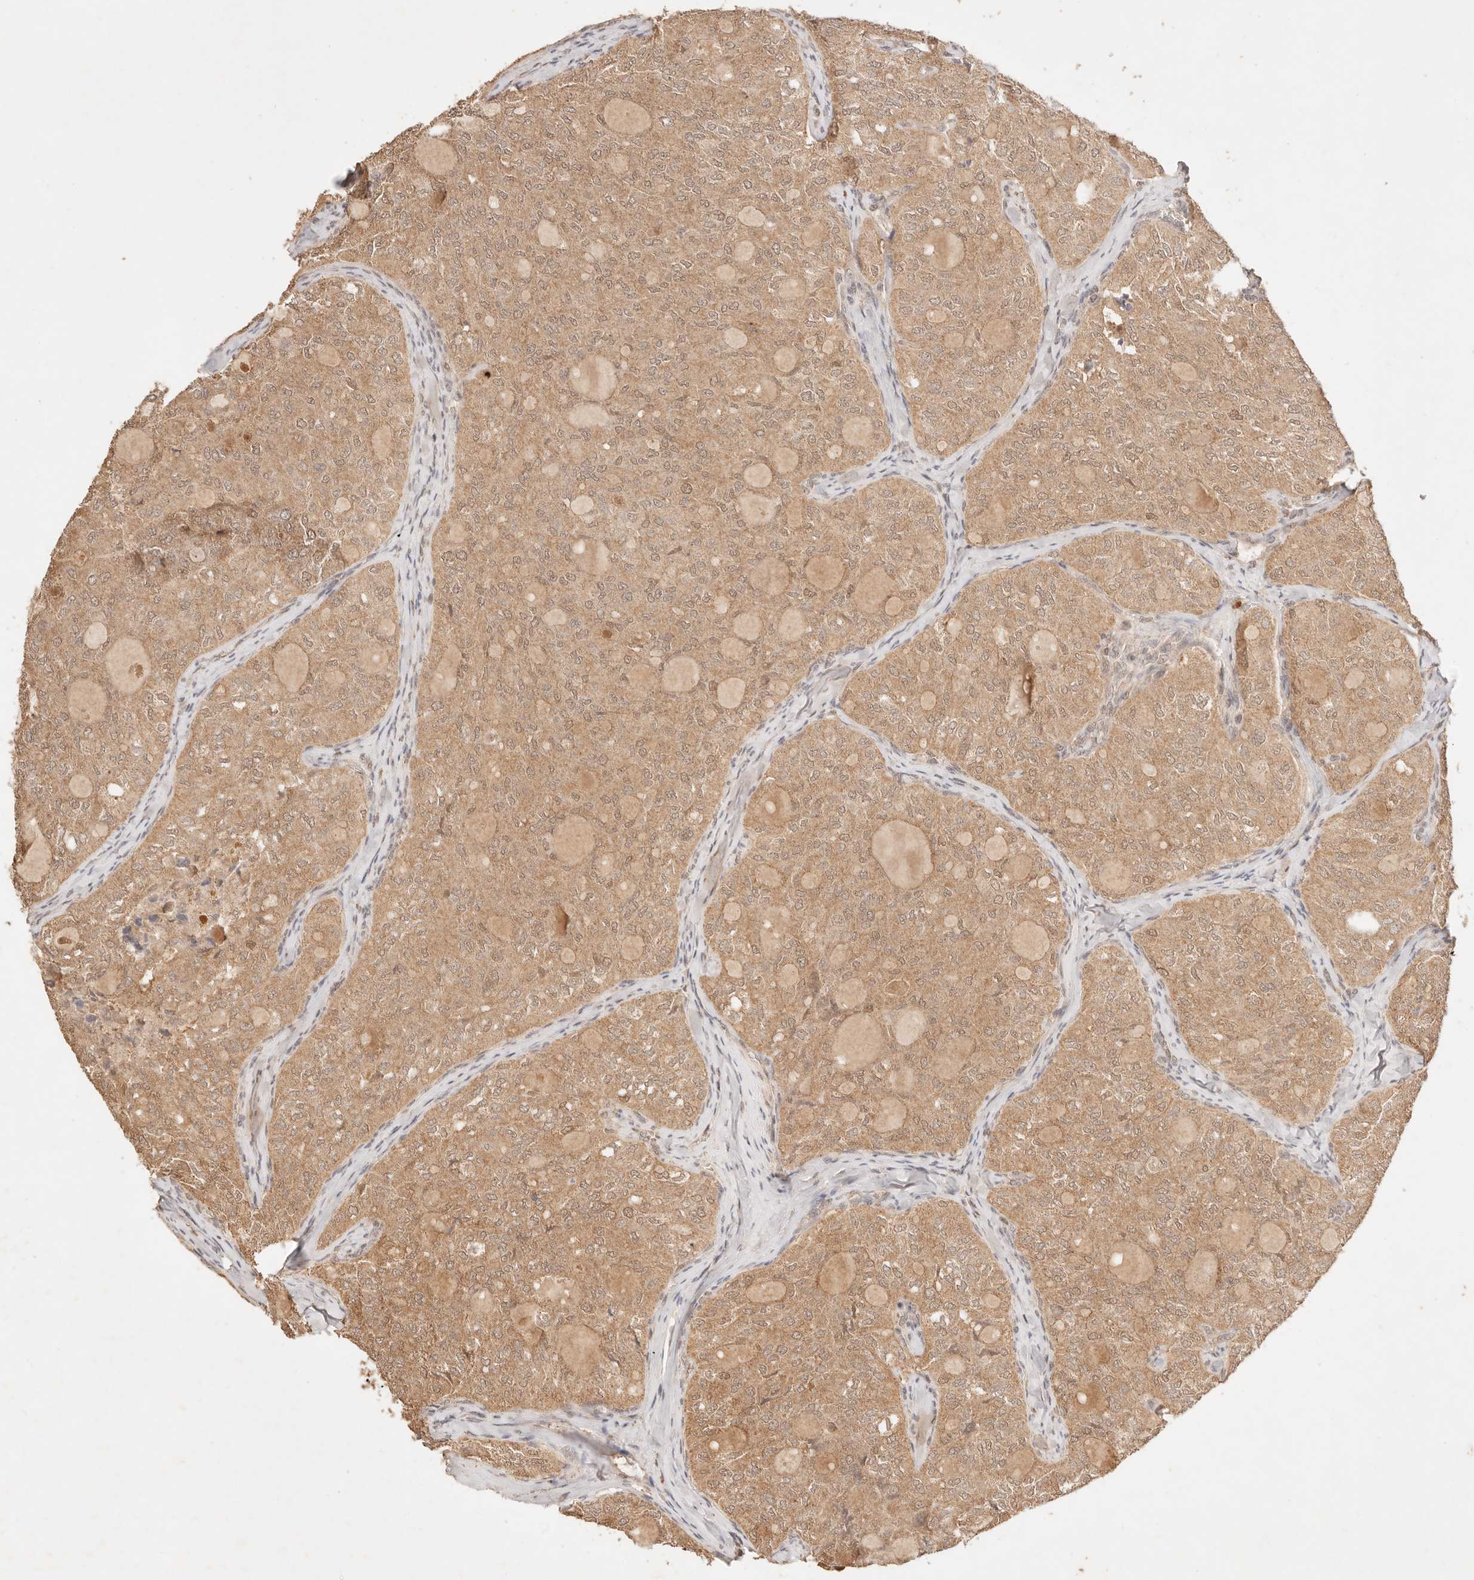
{"staining": {"intensity": "moderate", "quantity": ">75%", "location": "cytoplasmic/membranous,nuclear"}, "tissue": "thyroid cancer", "cell_type": "Tumor cells", "image_type": "cancer", "snomed": [{"axis": "morphology", "description": "Follicular adenoma carcinoma, NOS"}, {"axis": "topography", "description": "Thyroid gland"}], "caption": "This histopathology image displays thyroid follicular adenoma carcinoma stained with immunohistochemistry to label a protein in brown. The cytoplasmic/membranous and nuclear of tumor cells show moderate positivity for the protein. Nuclei are counter-stained blue.", "gene": "TRIM11", "patient": {"sex": "male", "age": 75}}